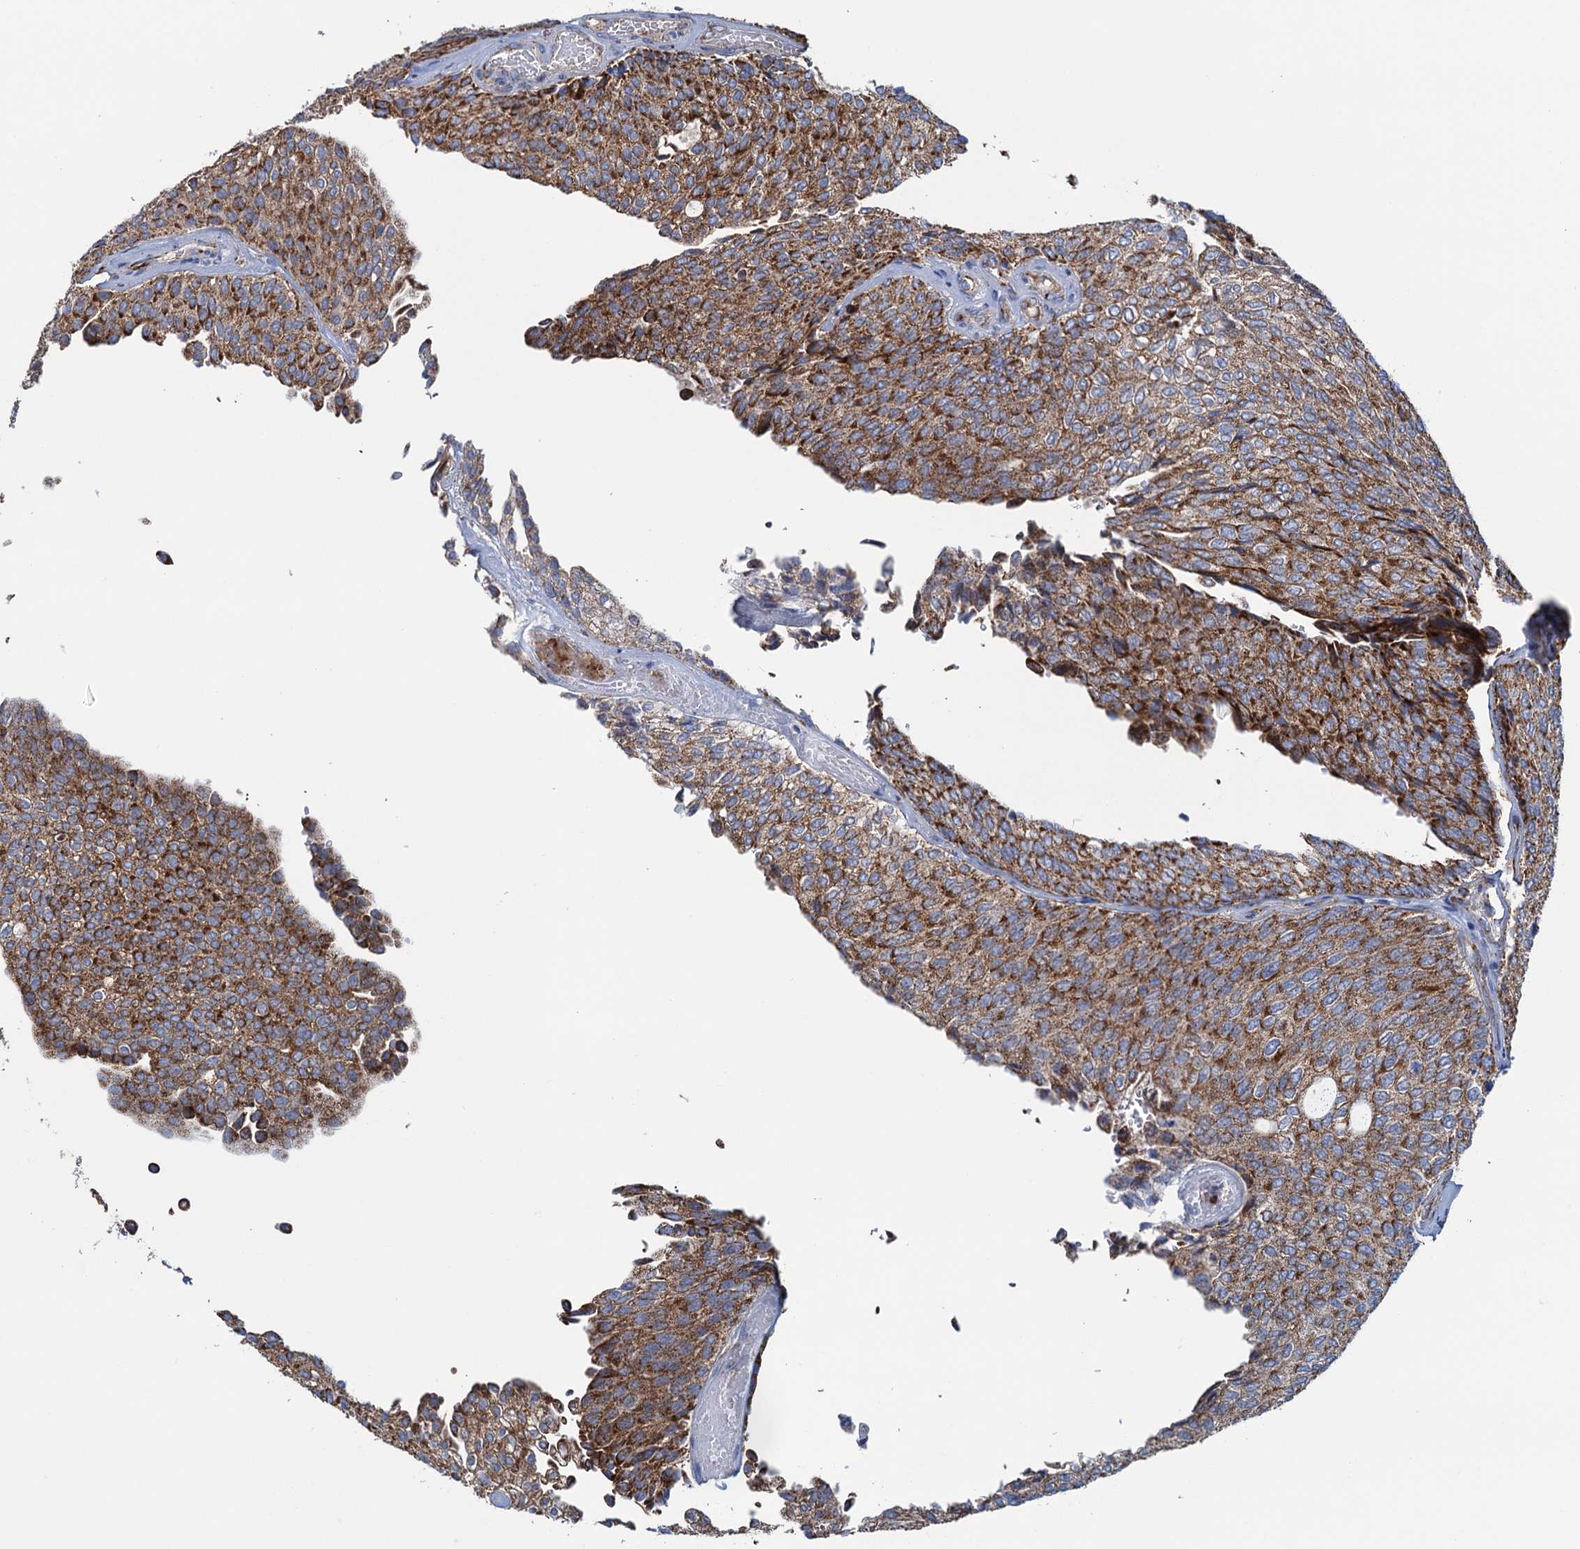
{"staining": {"intensity": "strong", "quantity": ">75%", "location": "cytoplasmic/membranous"}, "tissue": "urothelial cancer", "cell_type": "Tumor cells", "image_type": "cancer", "snomed": [{"axis": "morphology", "description": "Urothelial carcinoma, Low grade"}, {"axis": "topography", "description": "Urinary bladder"}], "caption": "Low-grade urothelial carcinoma stained with DAB IHC shows high levels of strong cytoplasmic/membranous expression in approximately >75% of tumor cells. (DAB IHC with brightfield microscopy, high magnification).", "gene": "GTPBP3", "patient": {"sex": "female", "age": 79}}